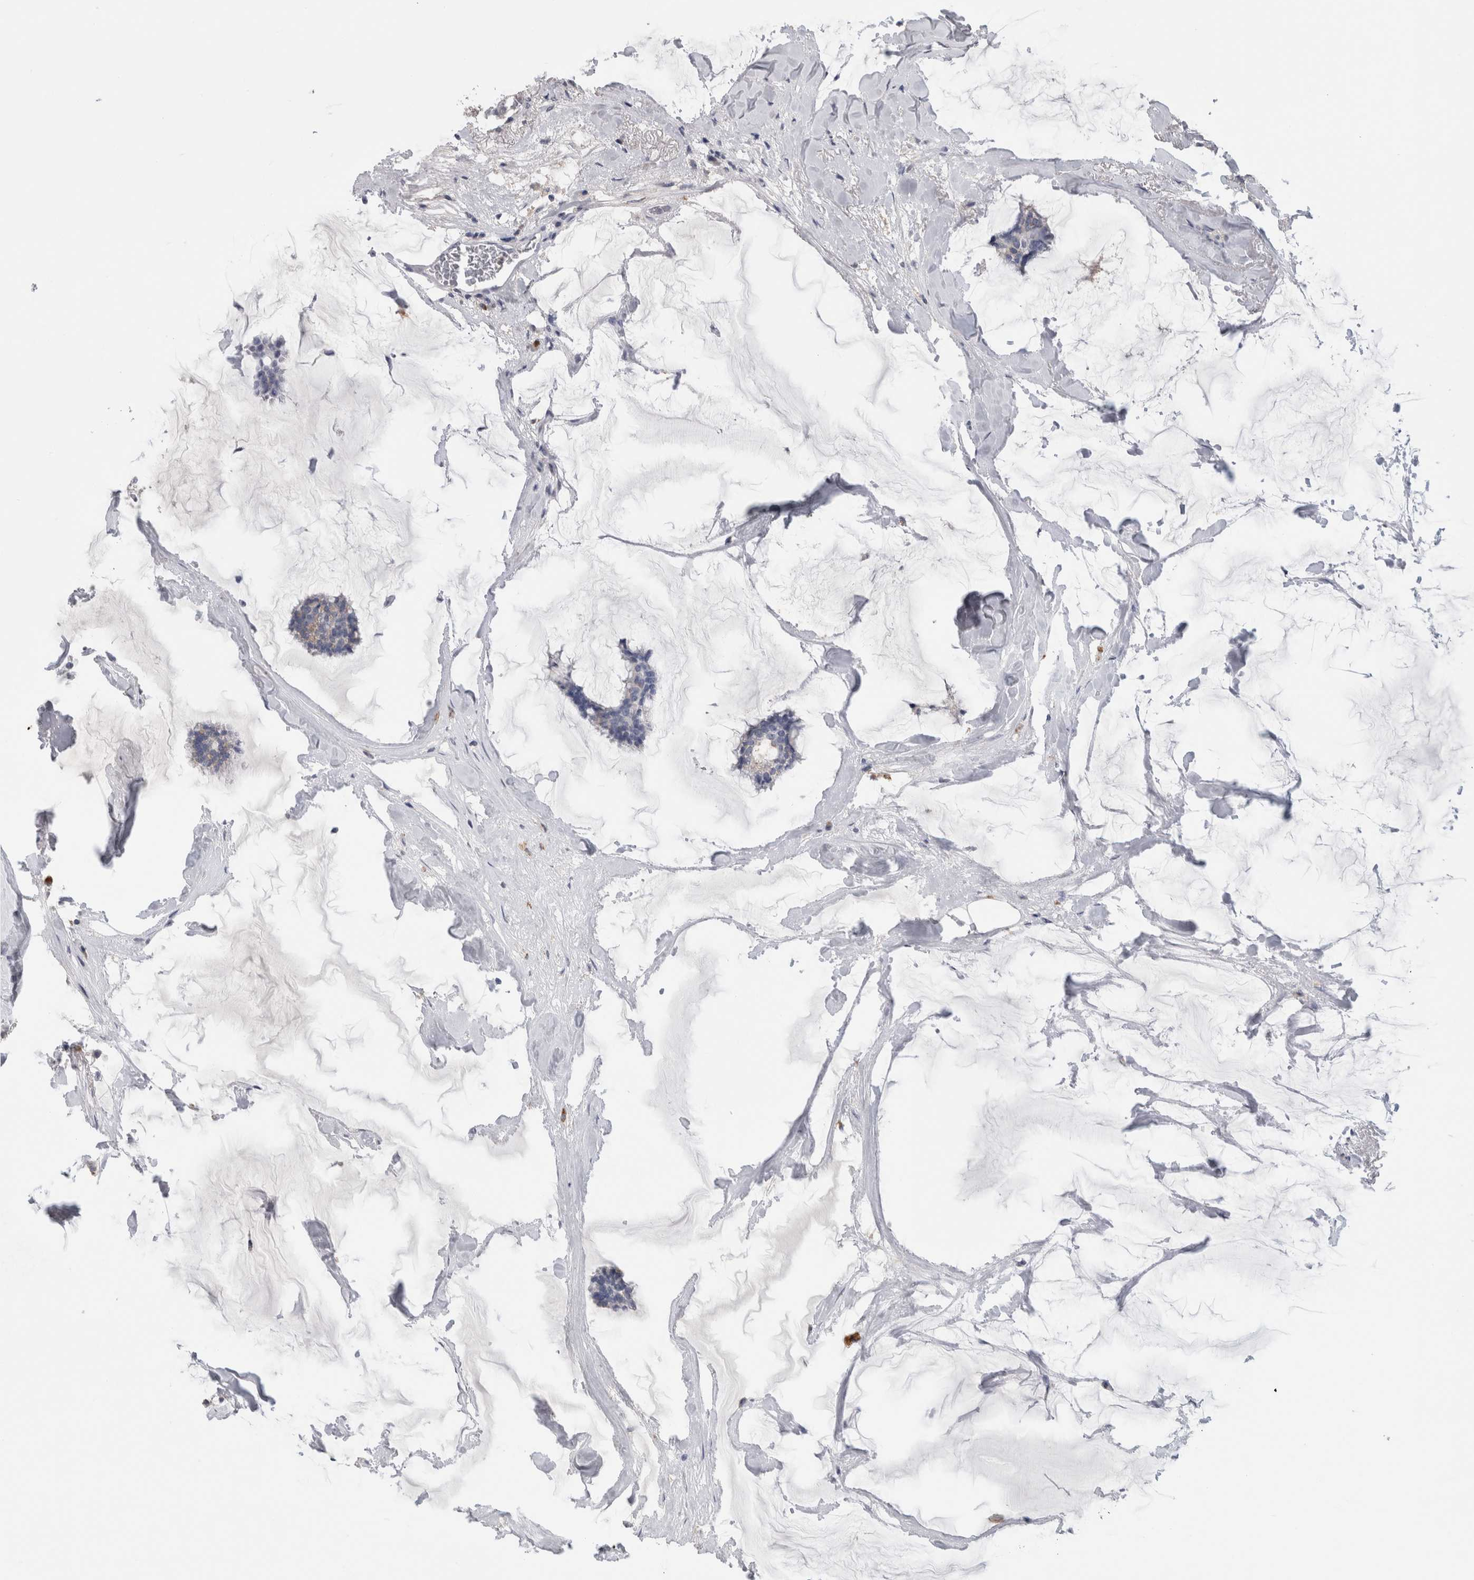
{"staining": {"intensity": "negative", "quantity": "none", "location": "none"}, "tissue": "breast cancer", "cell_type": "Tumor cells", "image_type": "cancer", "snomed": [{"axis": "morphology", "description": "Duct carcinoma"}, {"axis": "topography", "description": "Breast"}], "caption": "Human invasive ductal carcinoma (breast) stained for a protein using immunohistochemistry exhibits no positivity in tumor cells.", "gene": "CNTFR", "patient": {"sex": "female", "age": 93}}